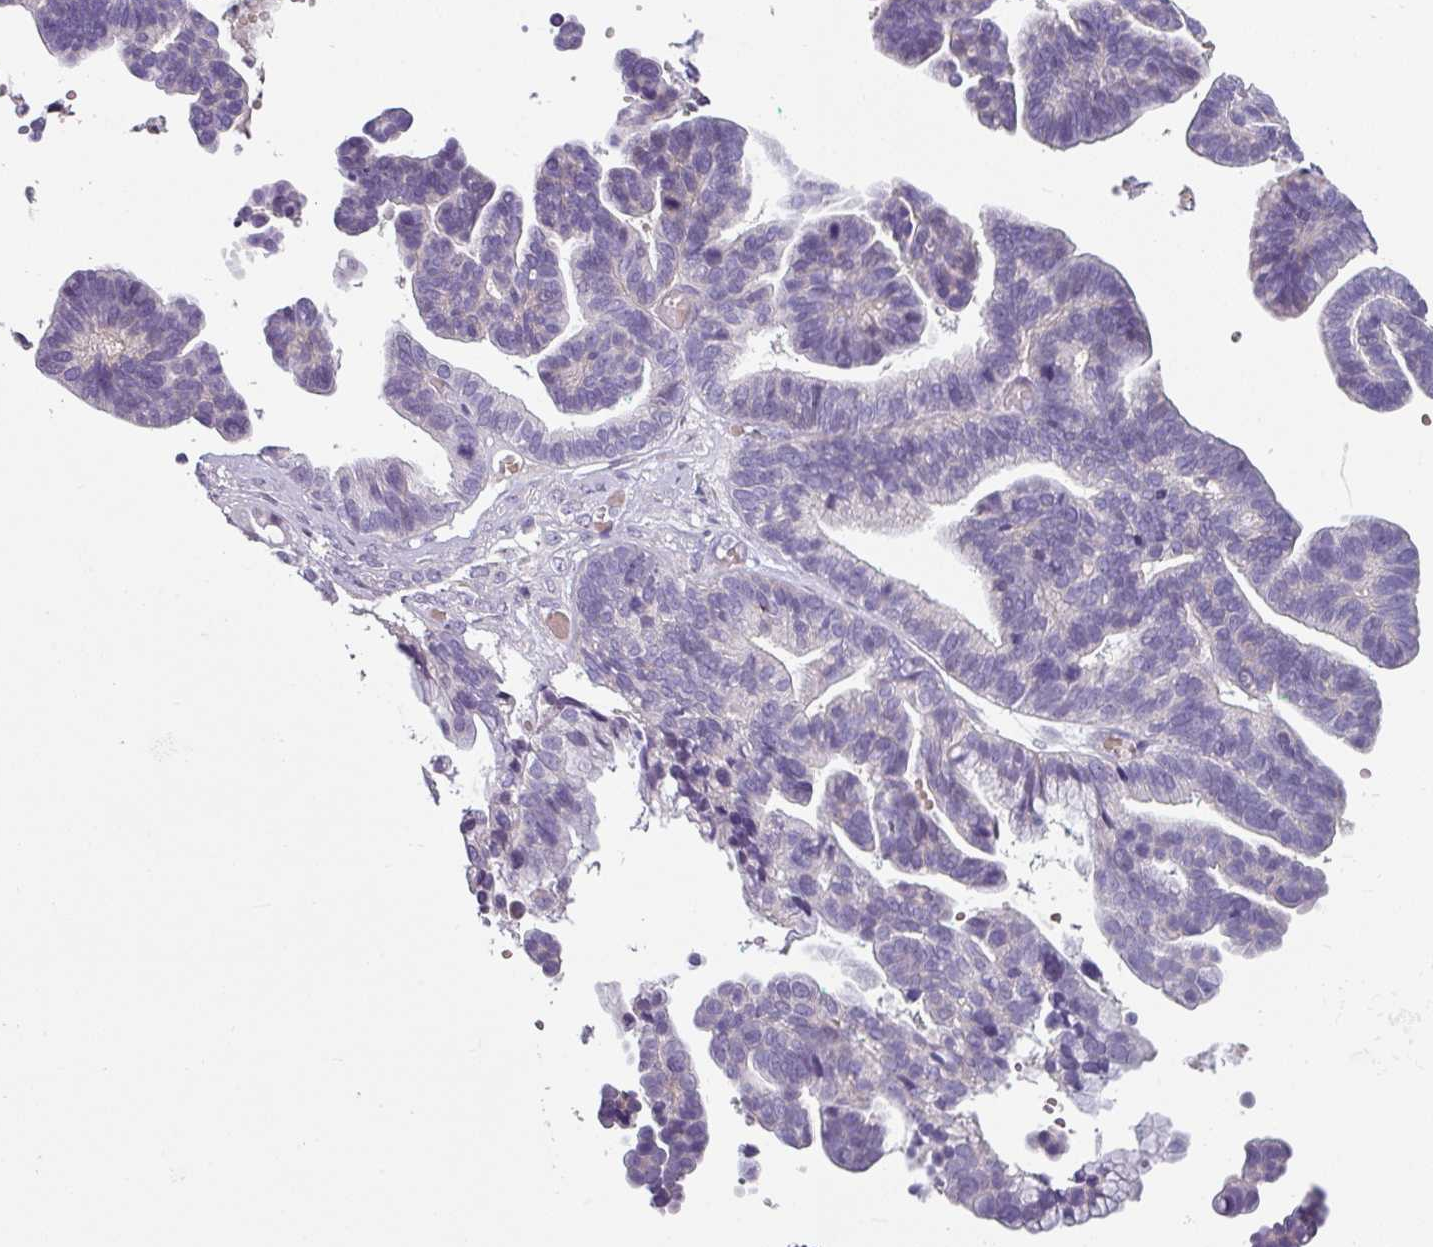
{"staining": {"intensity": "negative", "quantity": "none", "location": "none"}, "tissue": "ovarian cancer", "cell_type": "Tumor cells", "image_type": "cancer", "snomed": [{"axis": "morphology", "description": "Cystadenocarcinoma, serous, NOS"}, {"axis": "topography", "description": "Ovary"}], "caption": "The immunohistochemistry photomicrograph has no significant positivity in tumor cells of ovarian serous cystadenocarcinoma tissue.", "gene": "TMEM132A", "patient": {"sex": "female", "age": 56}}